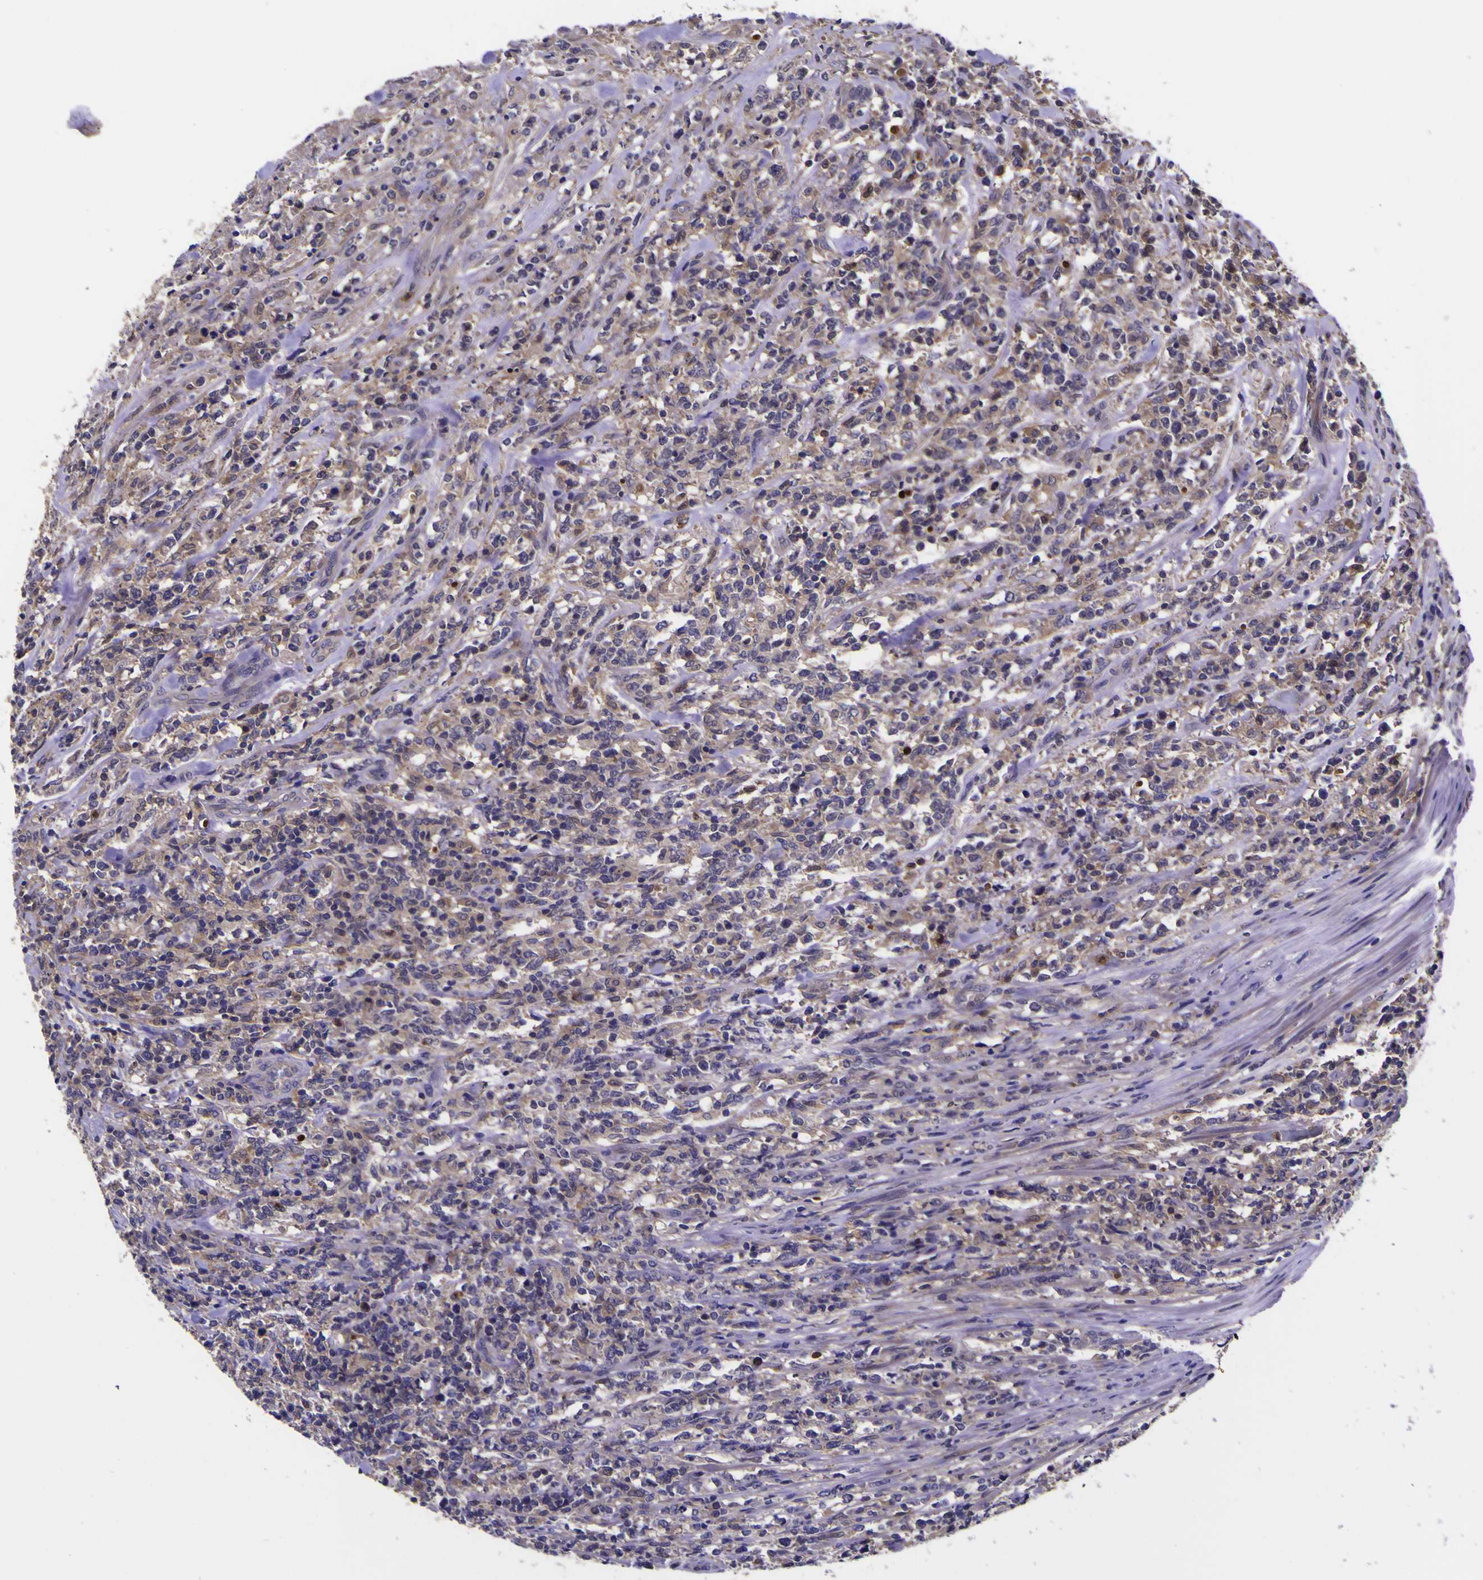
{"staining": {"intensity": "weak", "quantity": ">75%", "location": "cytoplasmic/membranous"}, "tissue": "lymphoma", "cell_type": "Tumor cells", "image_type": "cancer", "snomed": [{"axis": "morphology", "description": "Malignant lymphoma, non-Hodgkin's type, High grade"}, {"axis": "topography", "description": "Soft tissue"}], "caption": "Immunohistochemistry (IHC) (DAB) staining of lymphoma shows weak cytoplasmic/membranous protein positivity in approximately >75% of tumor cells.", "gene": "MAPK14", "patient": {"sex": "male", "age": 18}}